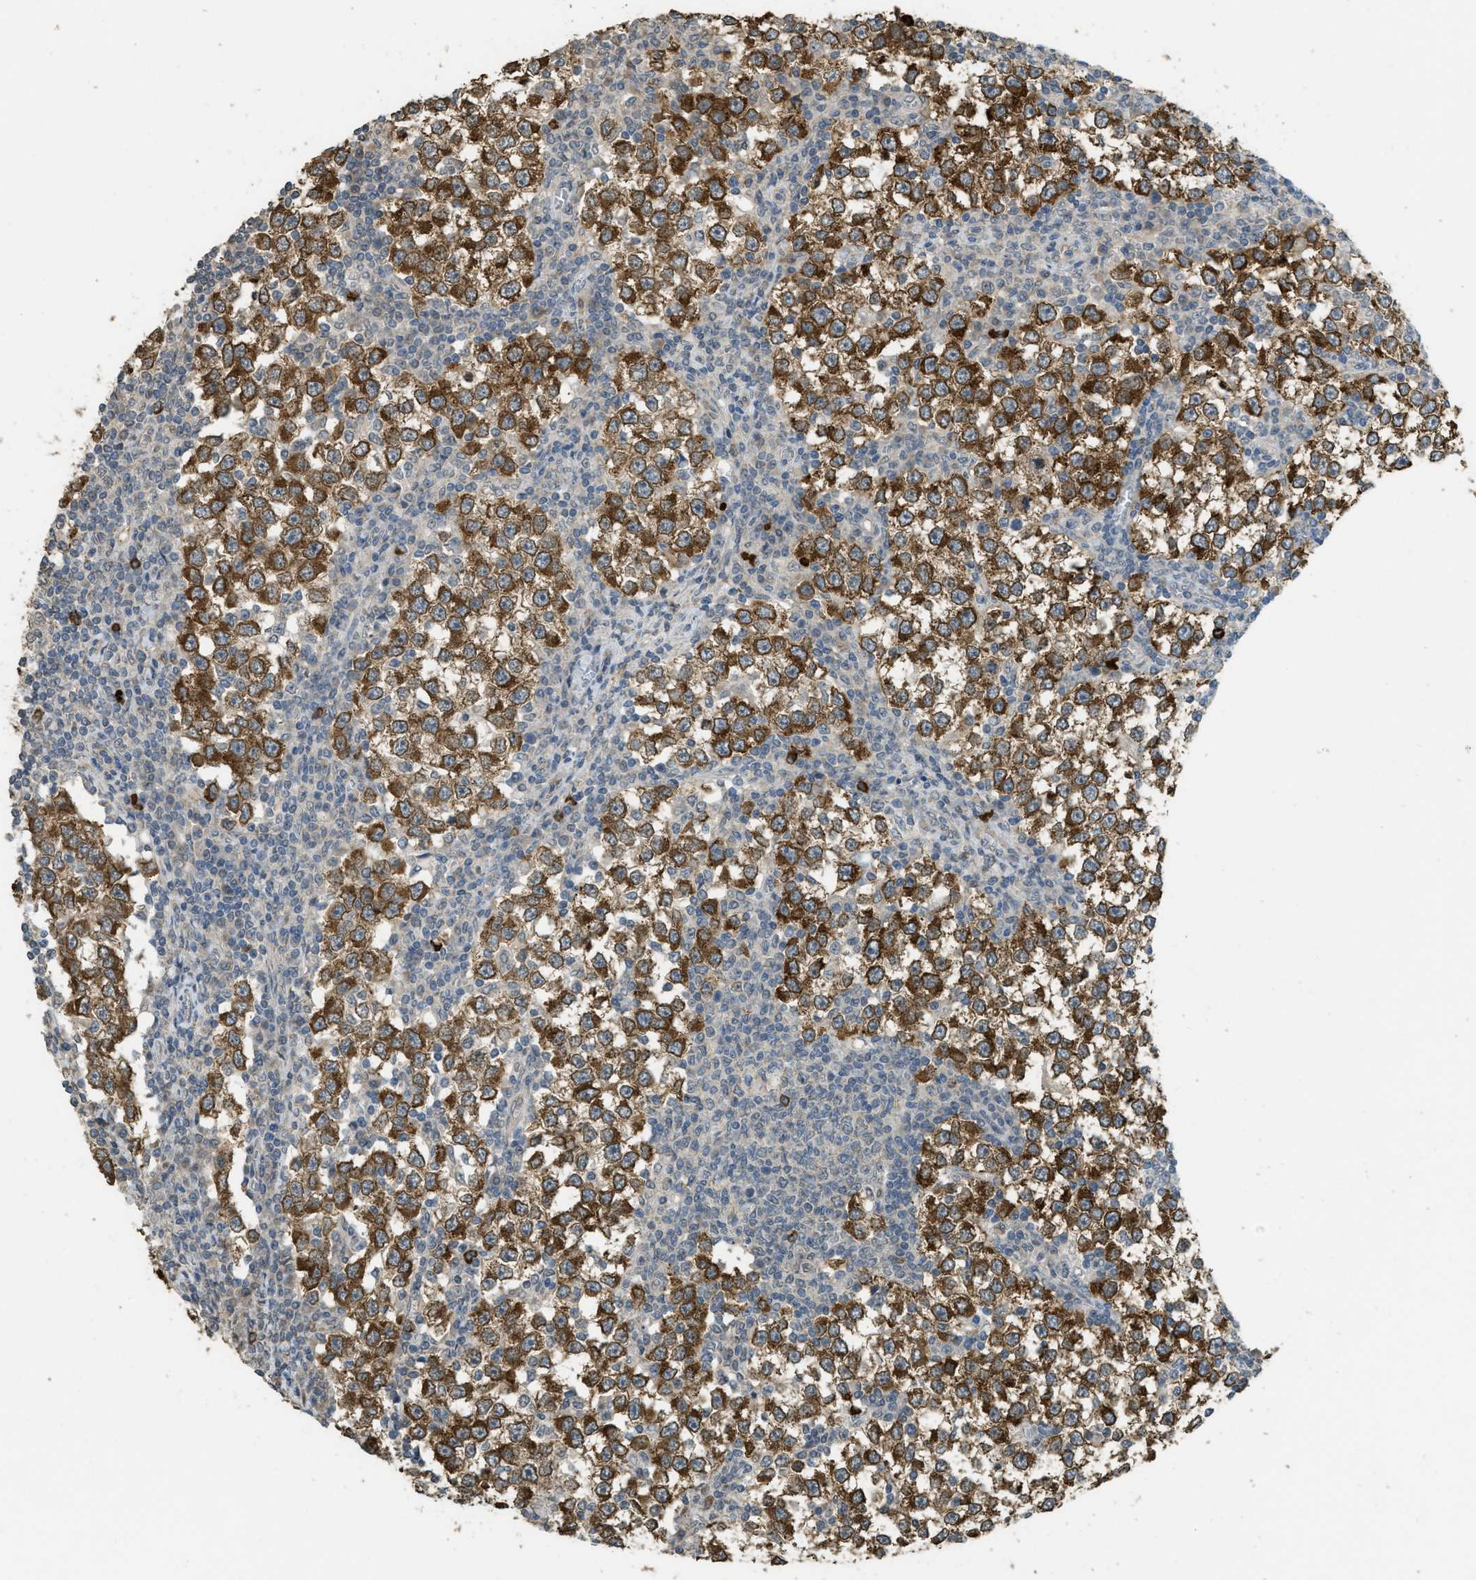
{"staining": {"intensity": "moderate", "quantity": ">75%", "location": "cytoplasmic/membranous"}, "tissue": "testis cancer", "cell_type": "Tumor cells", "image_type": "cancer", "snomed": [{"axis": "morphology", "description": "Seminoma, NOS"}, {"axis": "topography", "description": "Testis"}], "caption": "Testis cancer (seminoma) stained for a protein reveals moderate cytoplasmic/membranous positivity in tumor cells. Using DAB (brown) and hematoxylin (blue) stains, captured at high magnification using brightfield microscopy.", "gene": "IGF2BP2", "patient": {"sex": "male", "age": 65}}